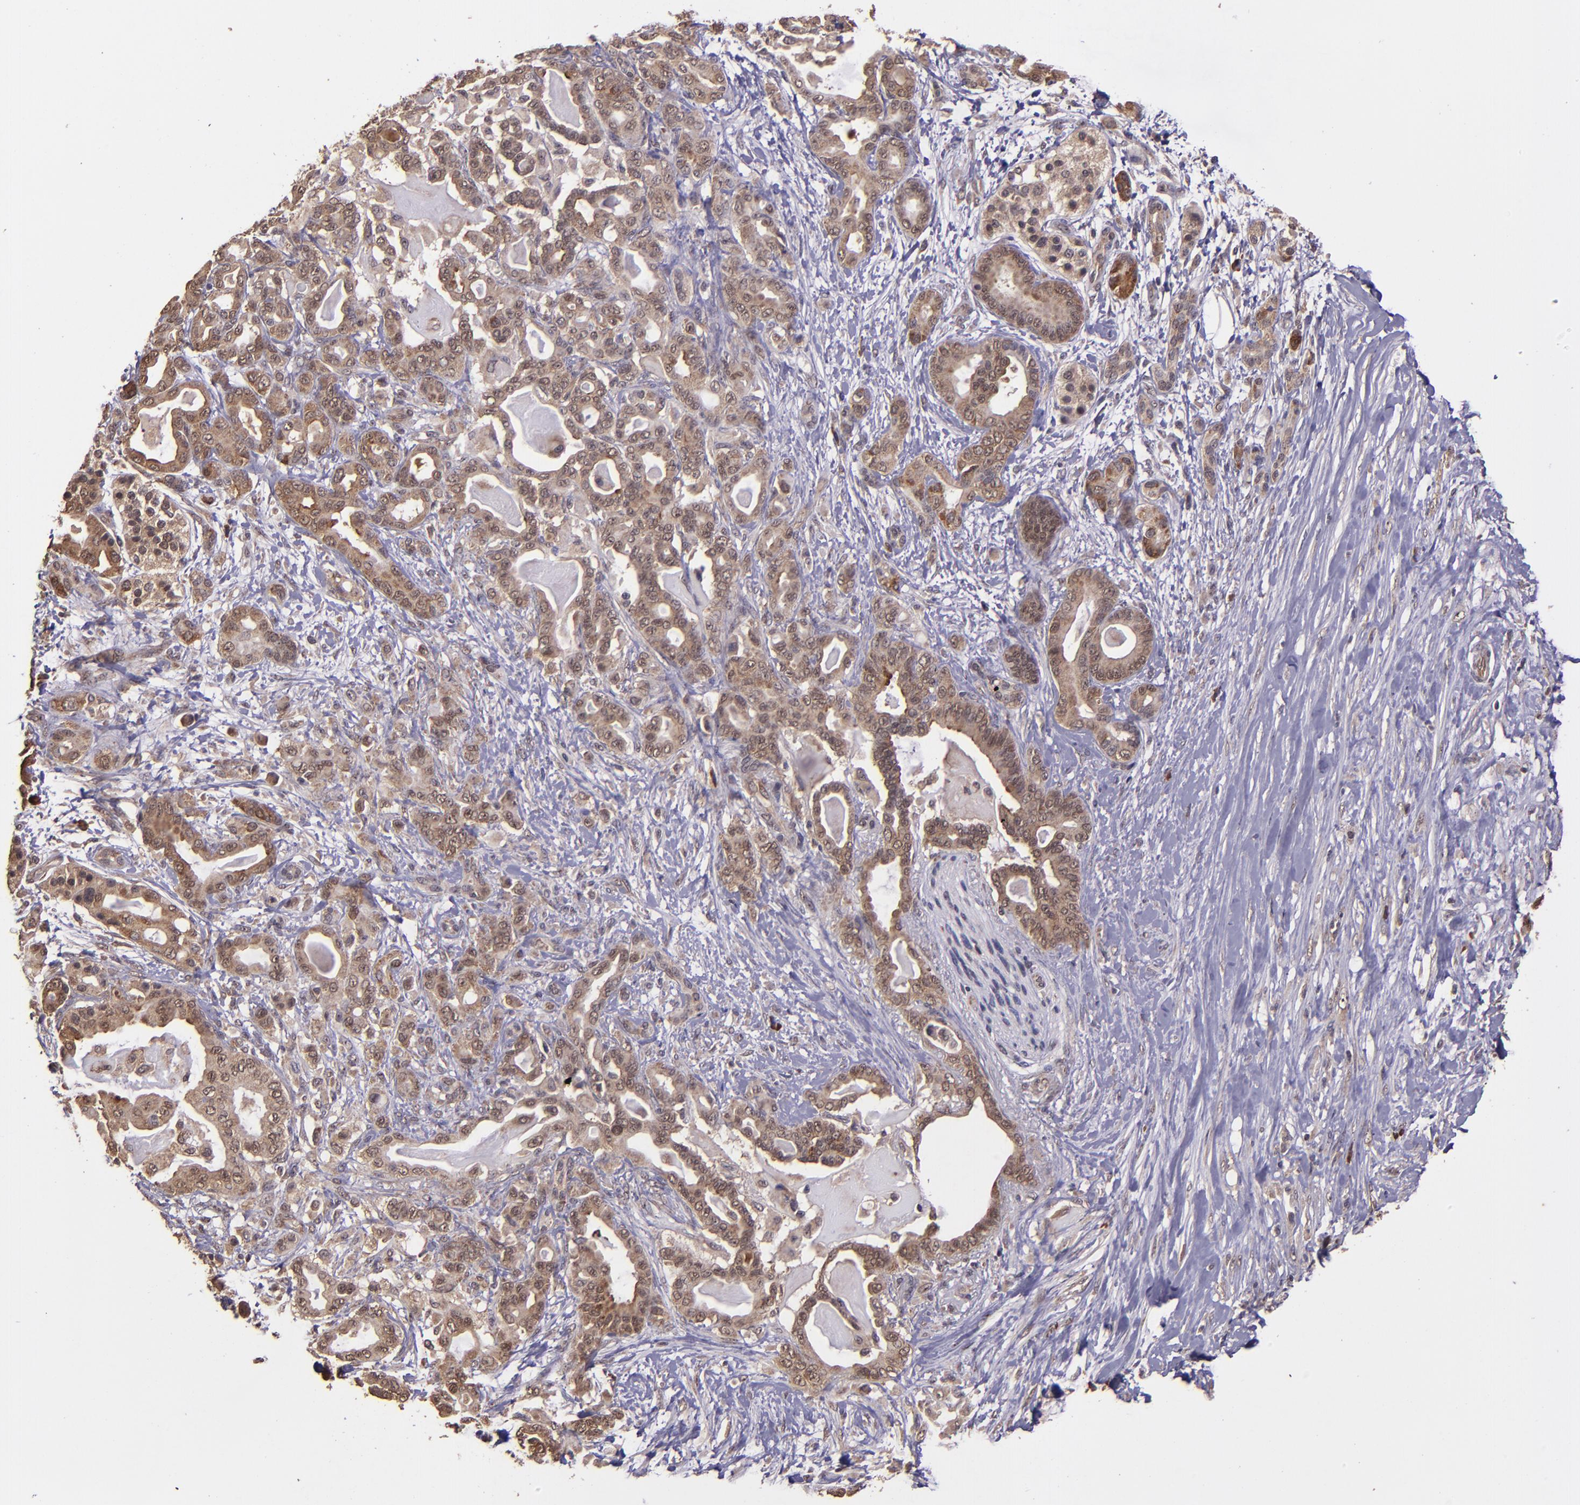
{"staining": {"intensity": "moderate", "quantity": ">75%", "location": "cytoplasmic/membranous"}, "tissue": "pancreatic cancer", "cell_type": "Tumor cells", "image_type": "cancer", "snomed": [{"axis": "morphology", "description": "Adenocarcinoma, NOS"}, {"axis": "topography", "description": "Pancreas"}], "caption": "An immunohistochemistry (IHC) micrograph of neoplastic tissue is shown. Protein staining in brown shows moderate cytoplasmic/membranous positivity in adenocarcinoma (pancreatic) within tumor cells. The staining was performed using DAB, with brown indicating positive protein expression. Nuclei are stained blue with hematoxylin.", "gene": "USP51", "patient": {"sex": "male", "age": 63}}